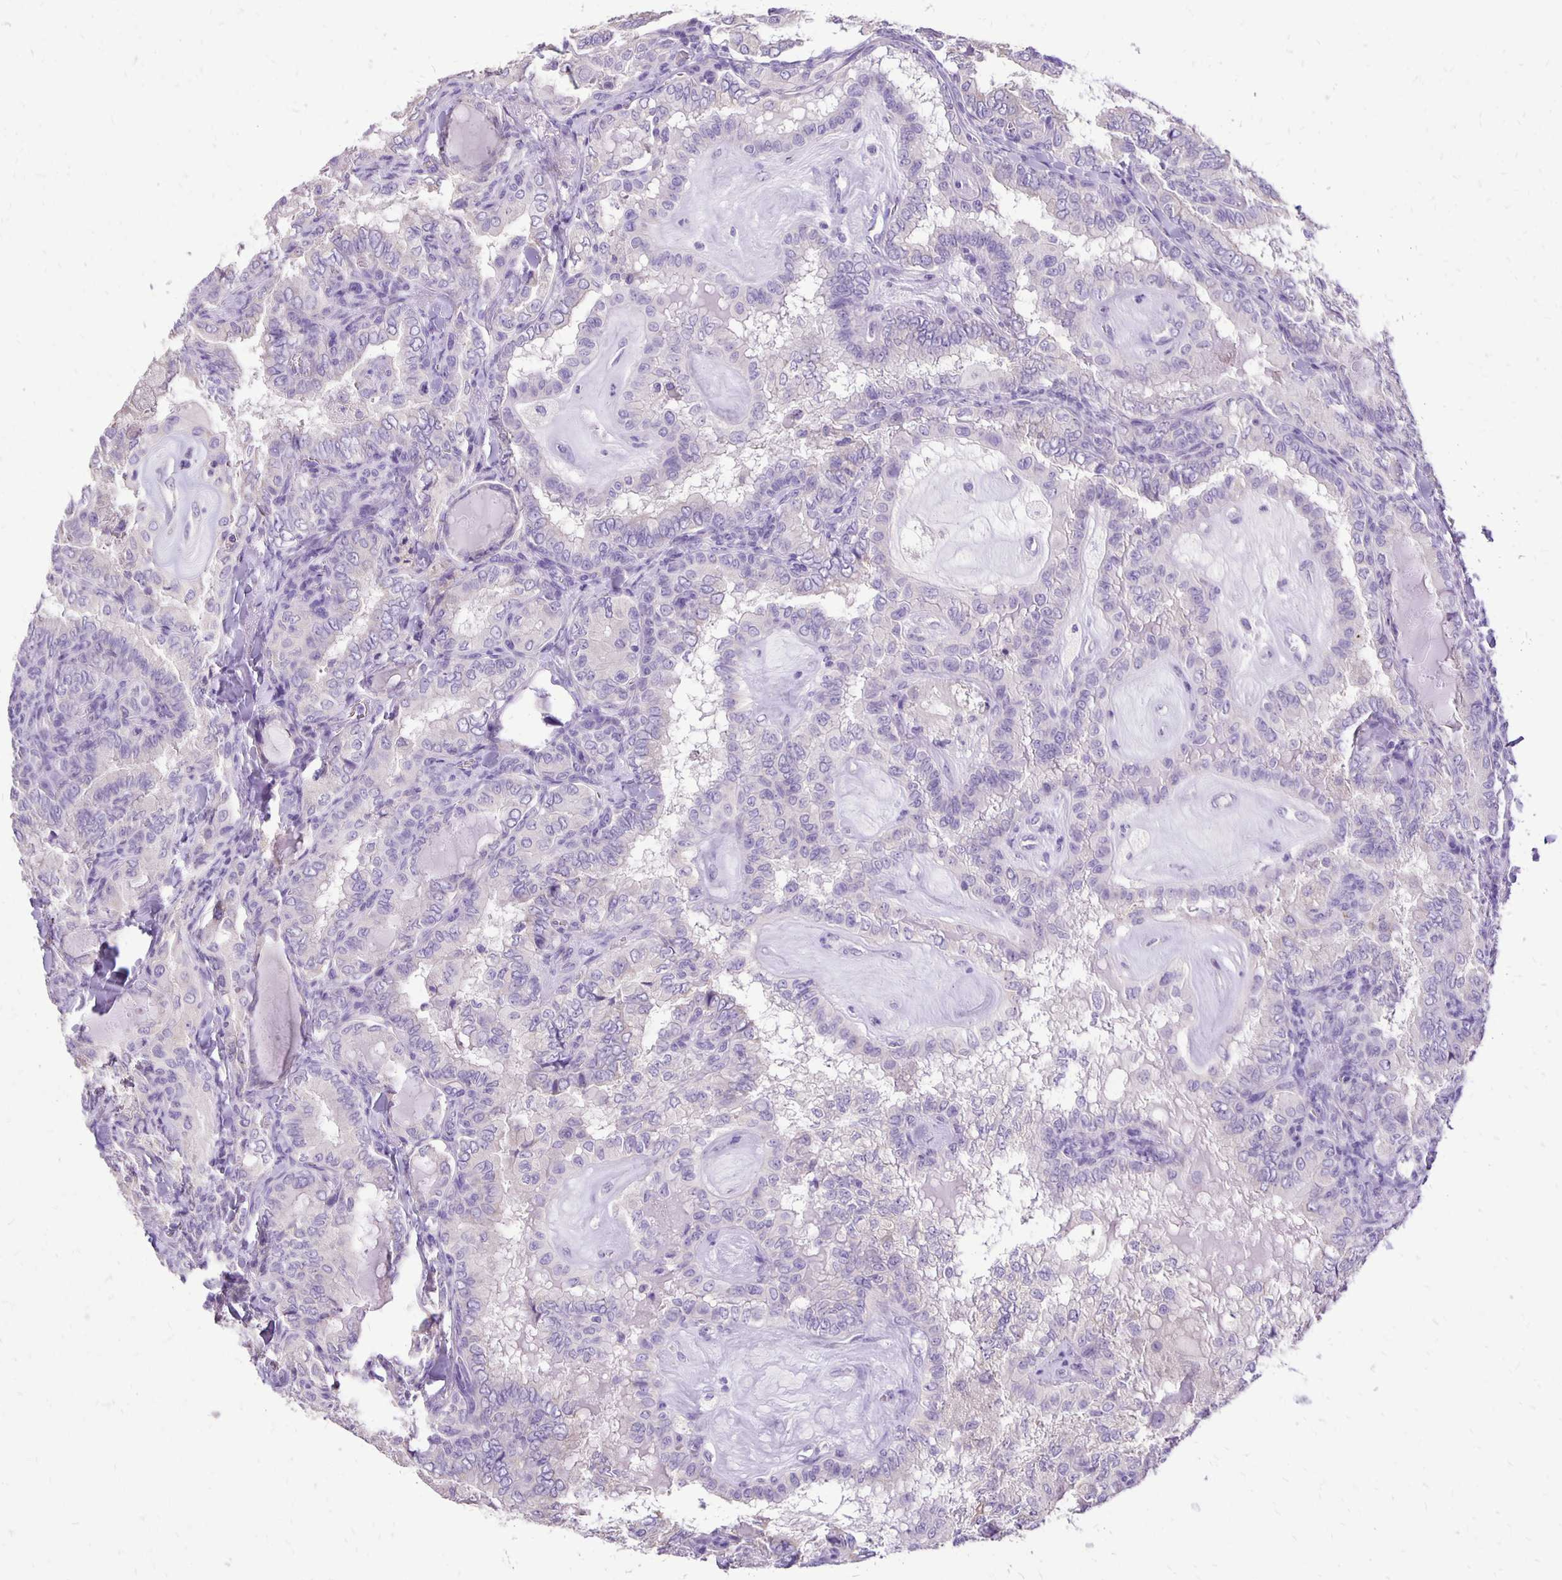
{"staining": {"intensity": "negative", "quantity": "none", "location": "none"}, "tissue": "thyroid cancer", "cell_type": "Tumor cells", "image_type": "cancer", "snomed": [{"axis": "morphology", "description": "Papillary adenocarcinoma, NOS"}, {"axis": "topography", "description": "Thyroid gland"}], "caption": "Human thyroid papillary adenocarcinoma stained for a protein using immunohistochemistry reveals no positivity in tumor cells.", "gene": "ANKRD45", "patient": {"sex": "female", "age": 75}}